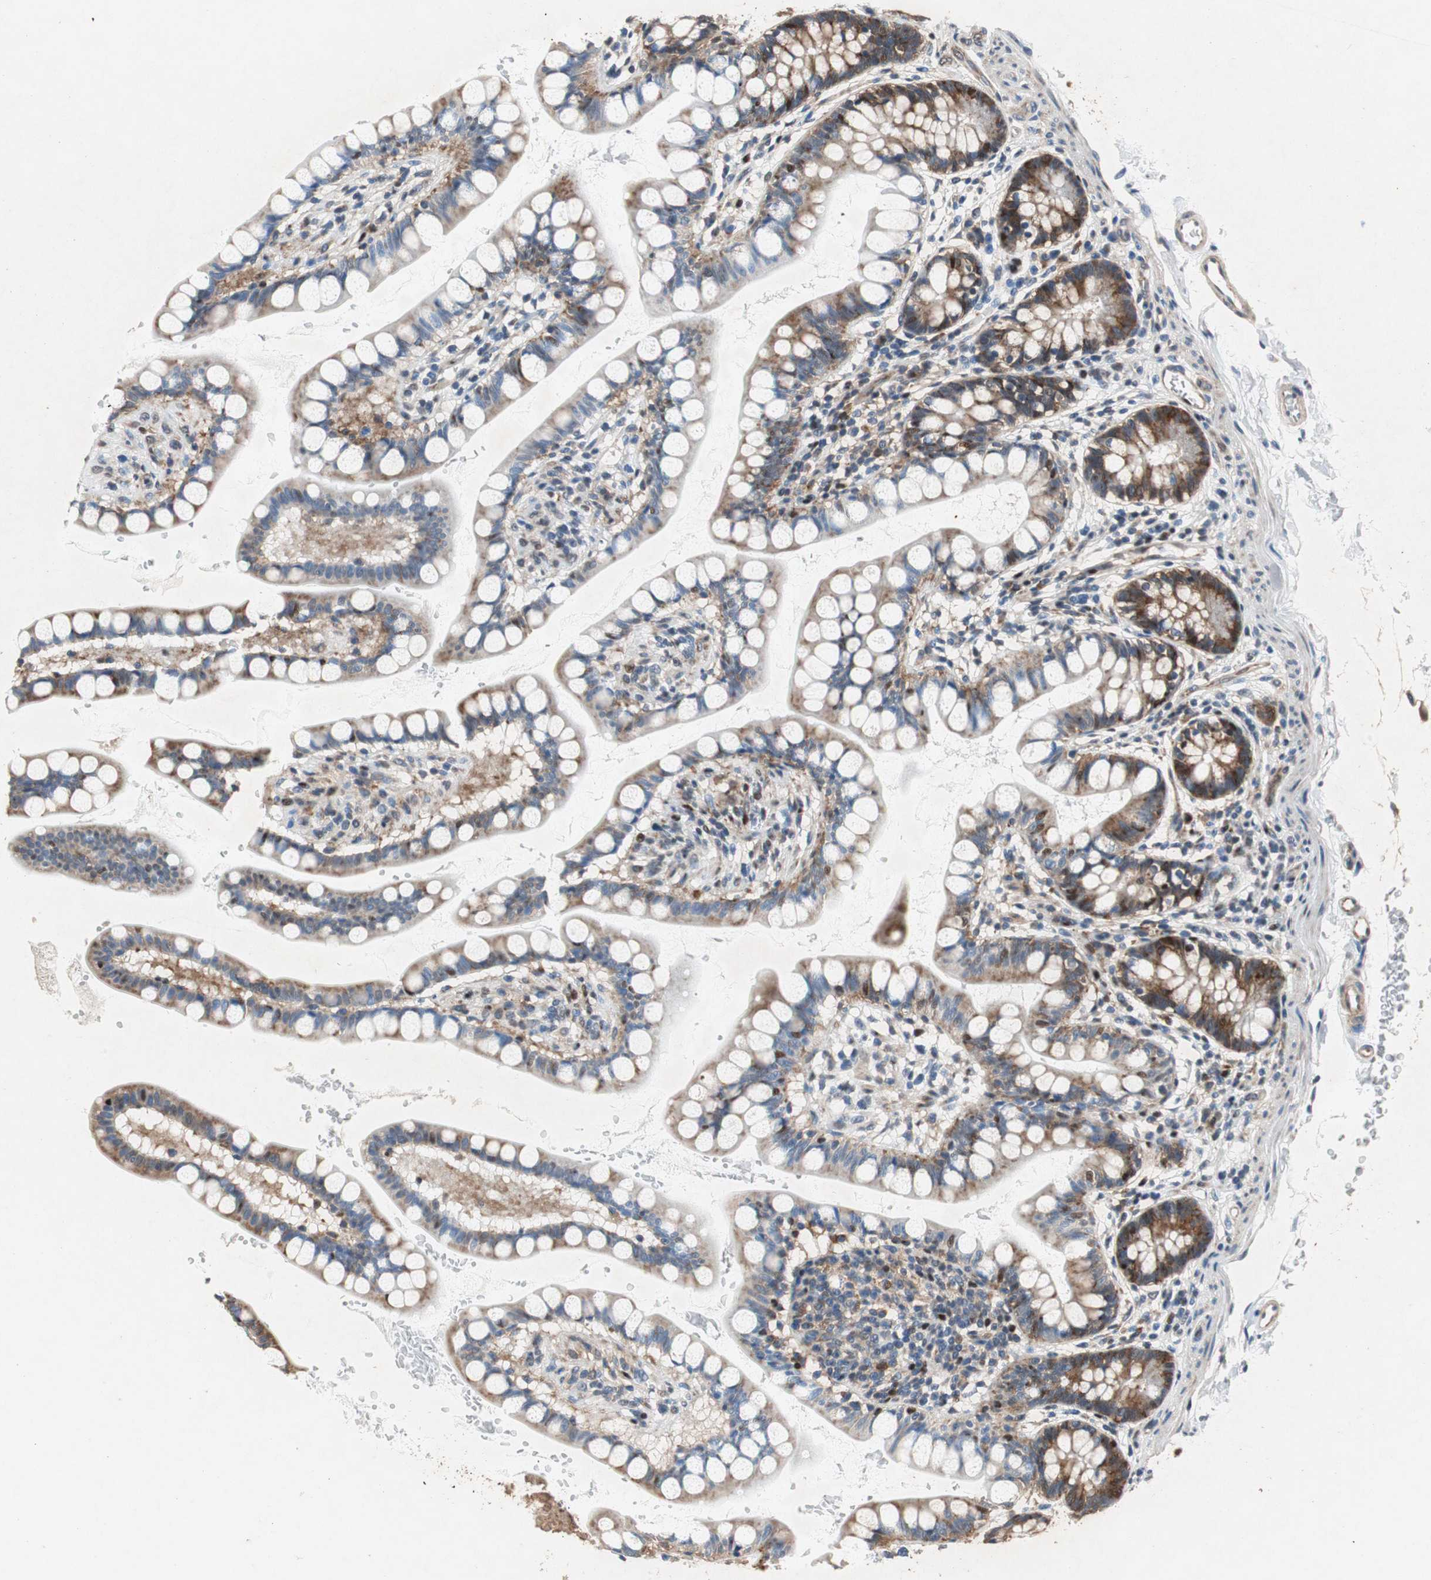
{"staining": {"intensity": "moderate", "quantity": ">75%", "location": "cytoplasmic/membranous"}, "tissue": "small intestine", "cell_type": "Glandular cells", "image_type": "normal", "snomed": [{"axis": "morphology", "description": "Normal tissue, NOS"}, {"axis": "topography", "description": "Small intestine"}], "caption": "A high-resolution histopathology image shows immunohistochemistry (IHC) staining of unremarkable small intestine, which exhibits moderate cytoplasmic/membranous expression in approximately >75% of glandular cells.", "gene": "RPL35", "patient": {"sex": "female", "age": 58}}